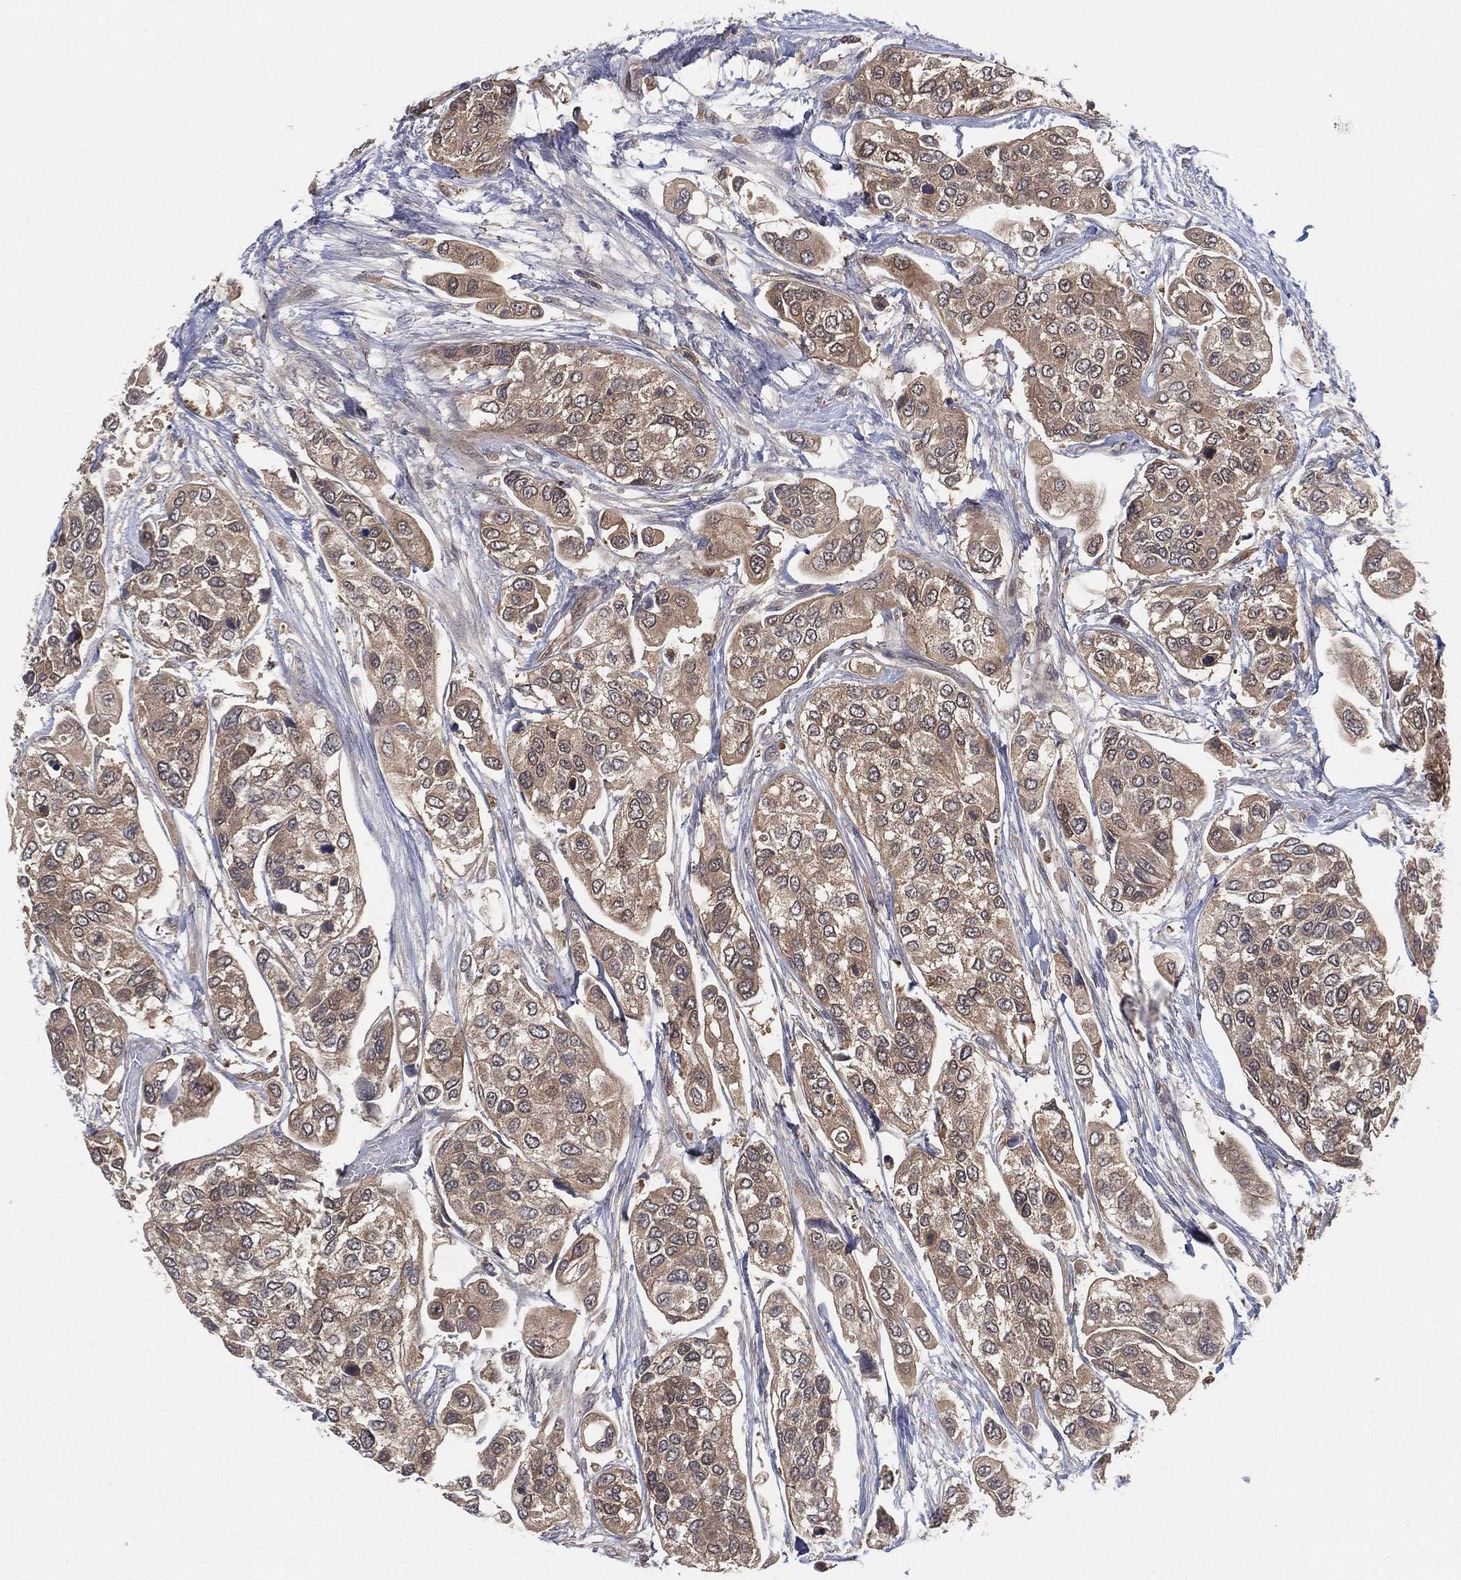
{"staining": {"intensity": "moderate", "quantity": "25%-75%", "location": "cytoplasmic/membranous"}, "tissue": "urothelial cancer", "cell_type": "Tumor cells", "image_type": "cancer", "snomed": [{"axis": "morphology", "description": "Urothelial carcinoma, High grade"}, {"axis": "topography", "description": "Urinary bladder"}], "caption": "High-power microscopy captured an immunohistochemistry (IHC) histopathology image of high-grade urothelial carcinoma, revealing moderate cytoplasmic/membranous positivity in approximately 25%-75% of tumor cells. (DAB IHC, brown staining for protein, blue staining for nuclei).", "gene": "PSMG4", "patient": {"sex": "male", "age": 77}}